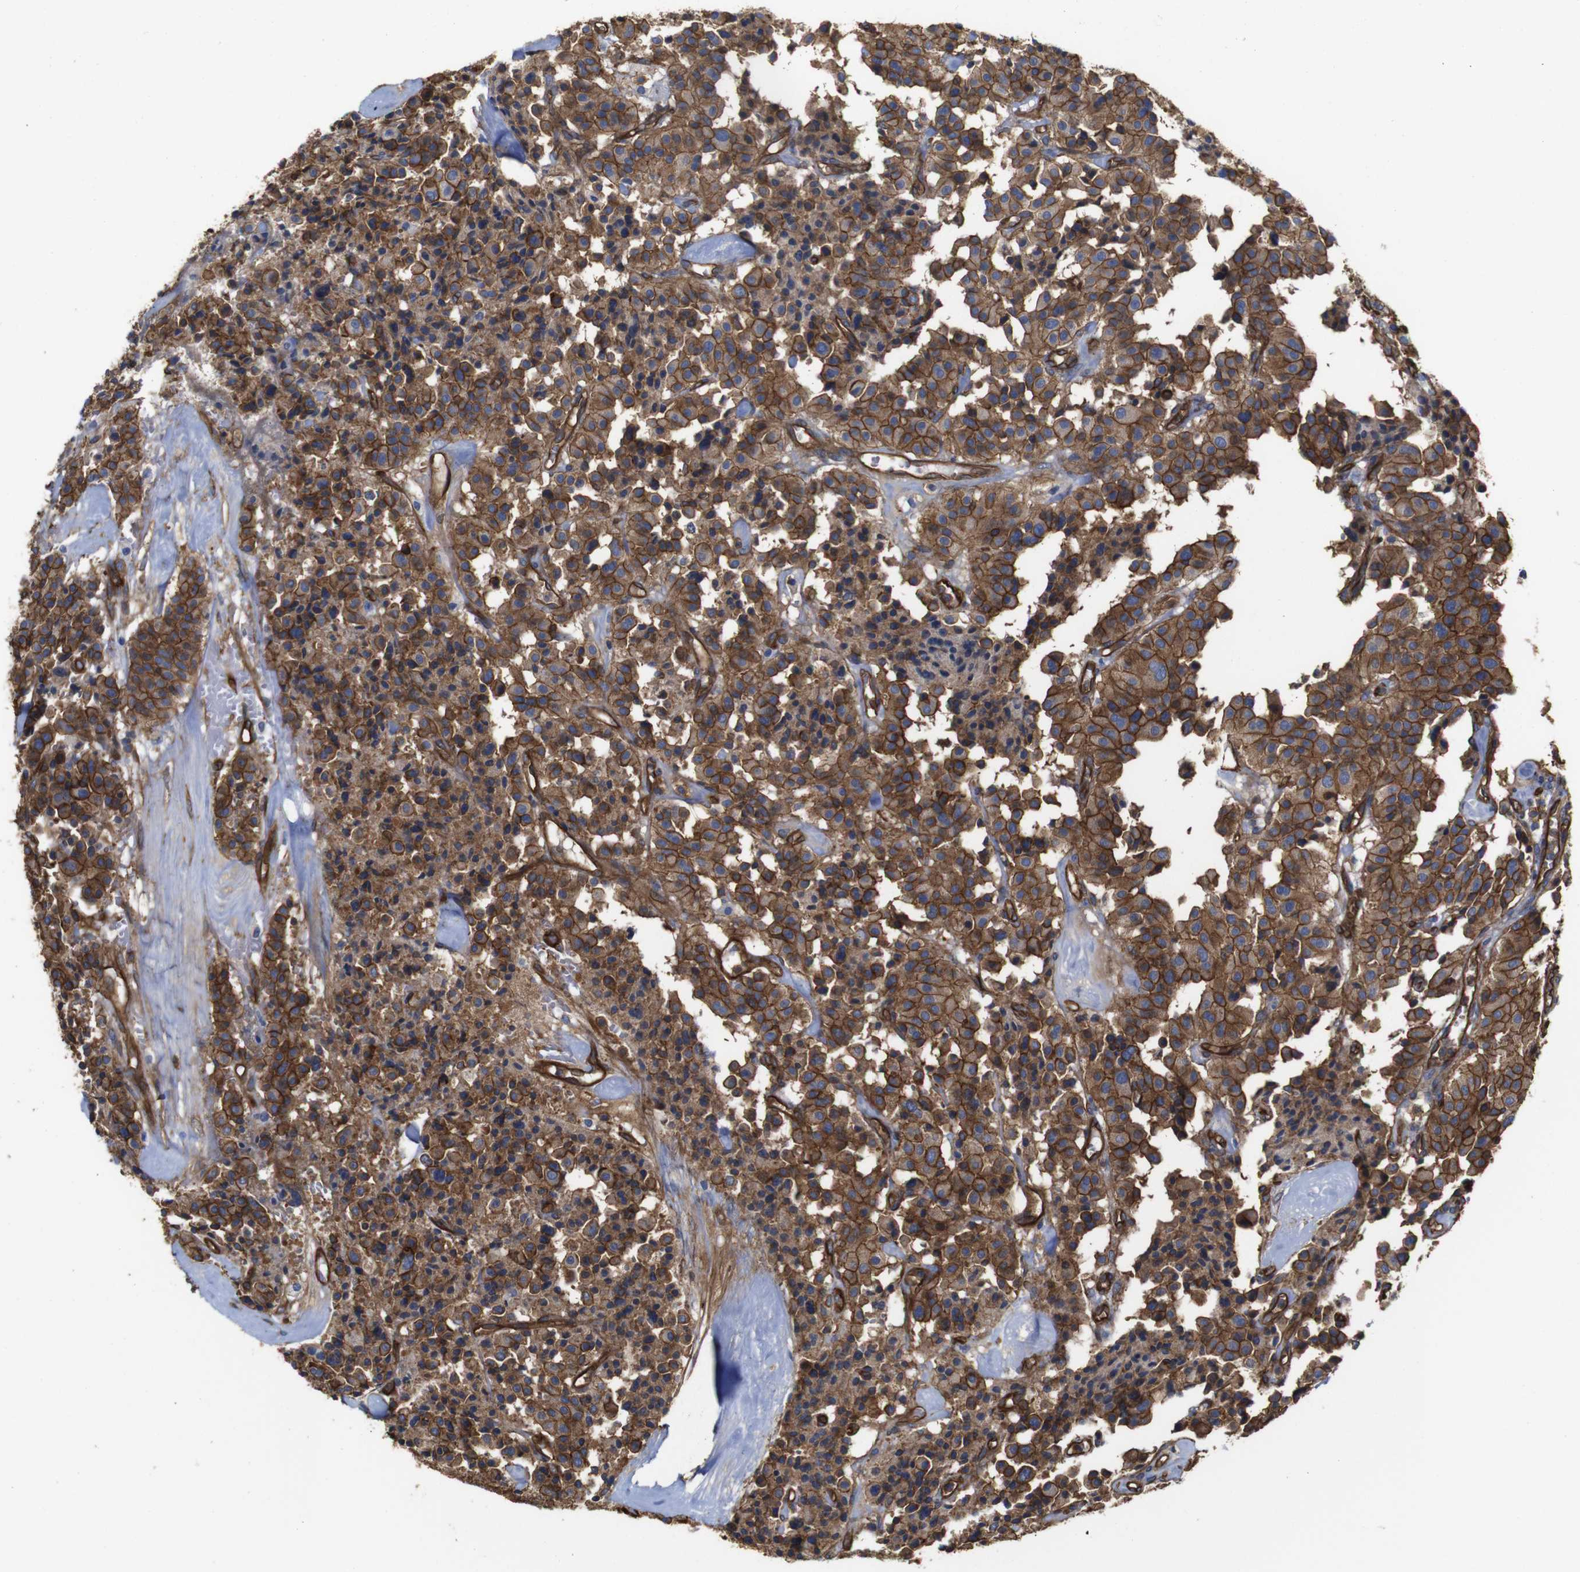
{"staining": {"intensity": "moderate", "quantity": ">75%", "location": "cytoplasmic/membranous"}, "tissue": "carcinoid", "cell_type": "Tumor cells", "image_type": "cancer", "snomed": [{"axis": "morphology", "description": "Carcinoid, malignant, NOS"}, {"axis": "topography", "description": "Lung"}], "caption": "Tumor cells exhibit medium levels of moderate cytoplasmic/membranous expression in approximately >75% of cells in malignant carcinoid.", "gene": "SPTBN1", "patient": {"sex": "male", "age": 30}}